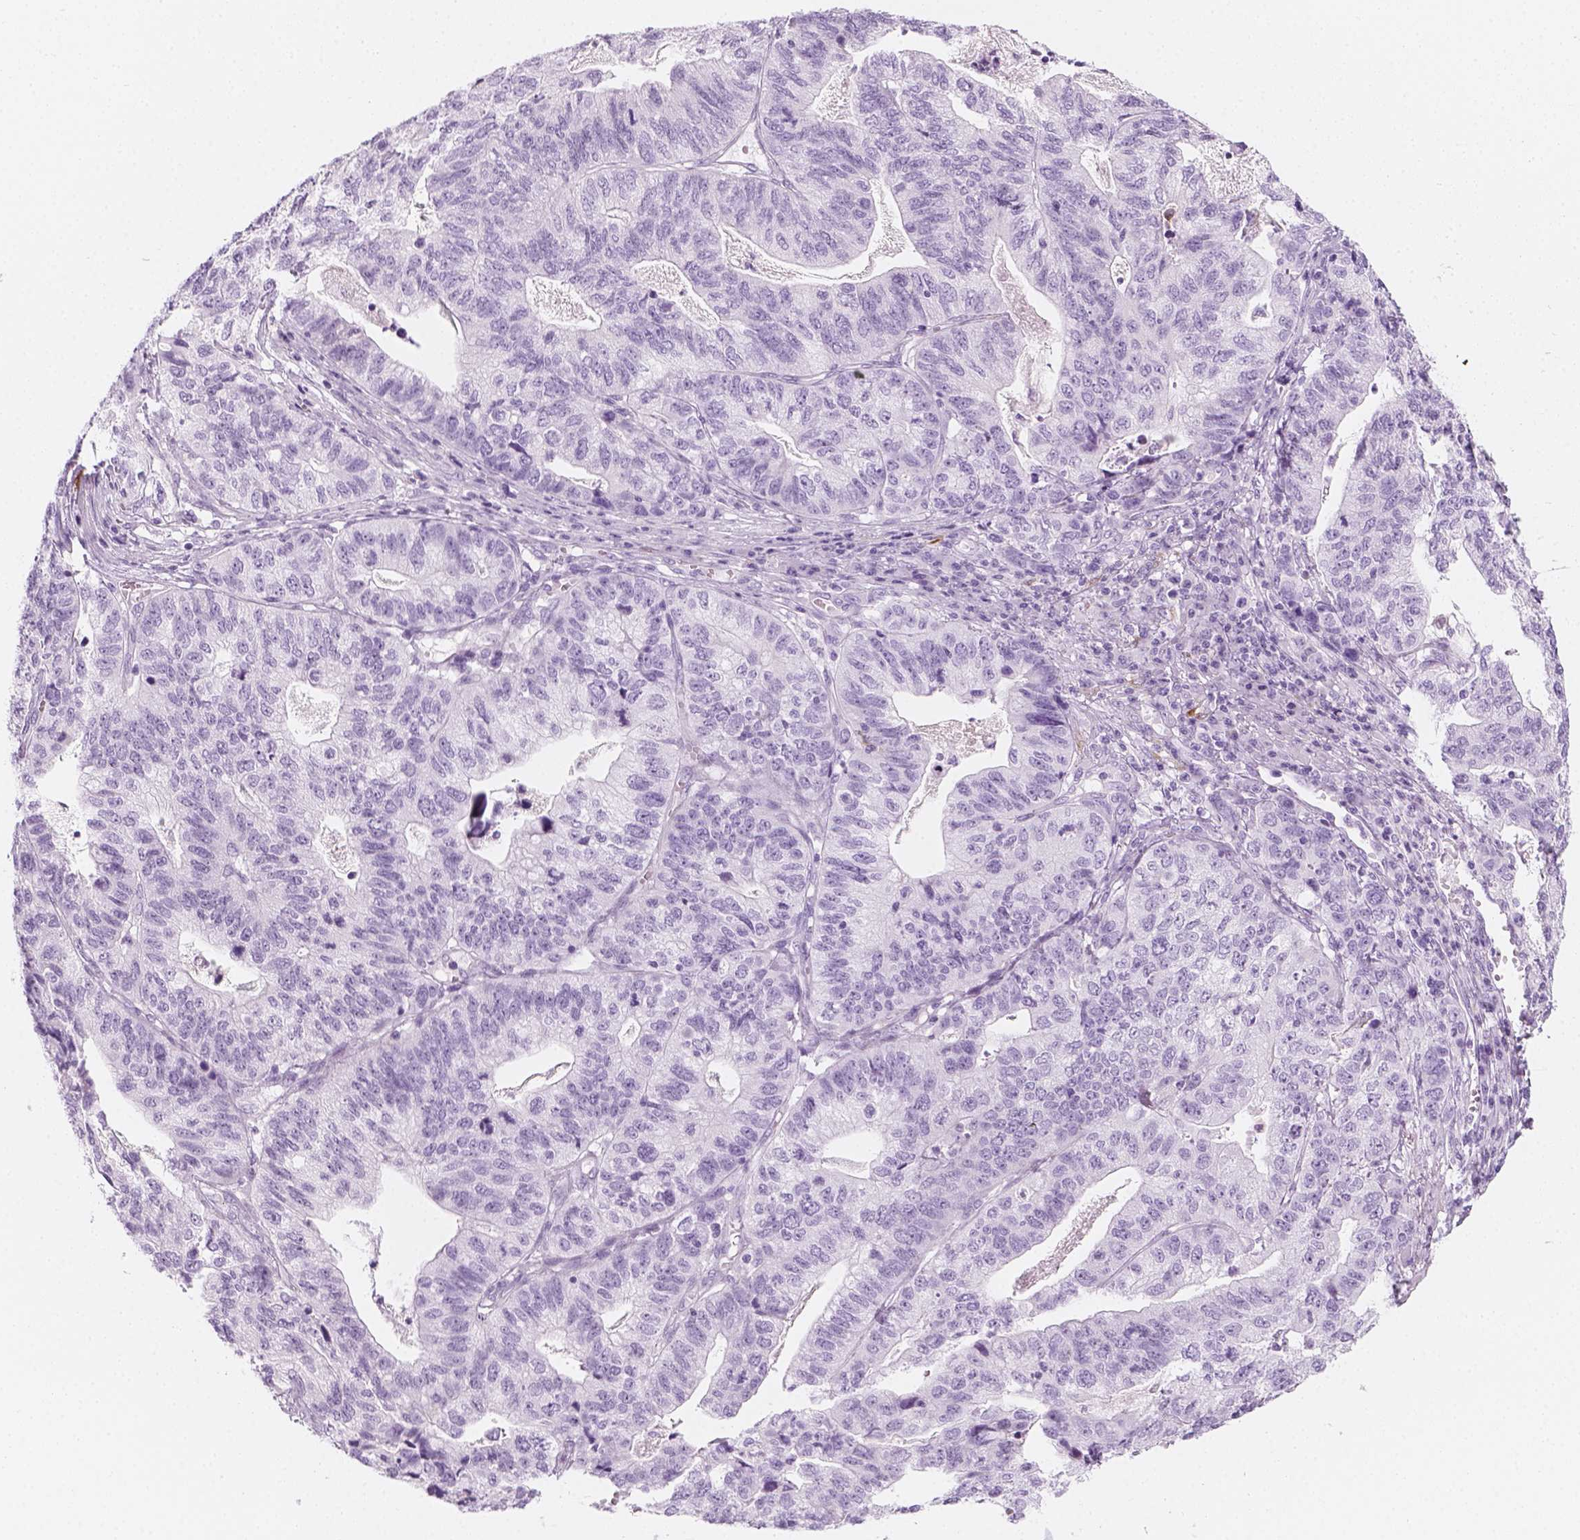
{"staining": {"intensity": "negative", "quantity": "none", "location": "none"}, "tissue": "stomach cancer", "cell_type": "Tumor cells", "image_type": "cancer", "snomed": [{"axis": "morphology", "description": "Adenocarcinoma, NOS"}, {"axis": "topography", "description": "Stomach, upper"}], "caption": "There is no significant expression in tumor cells of stomach cancer.", "gene": "CES1", "patient": {"sex": "female", "age": 67}}